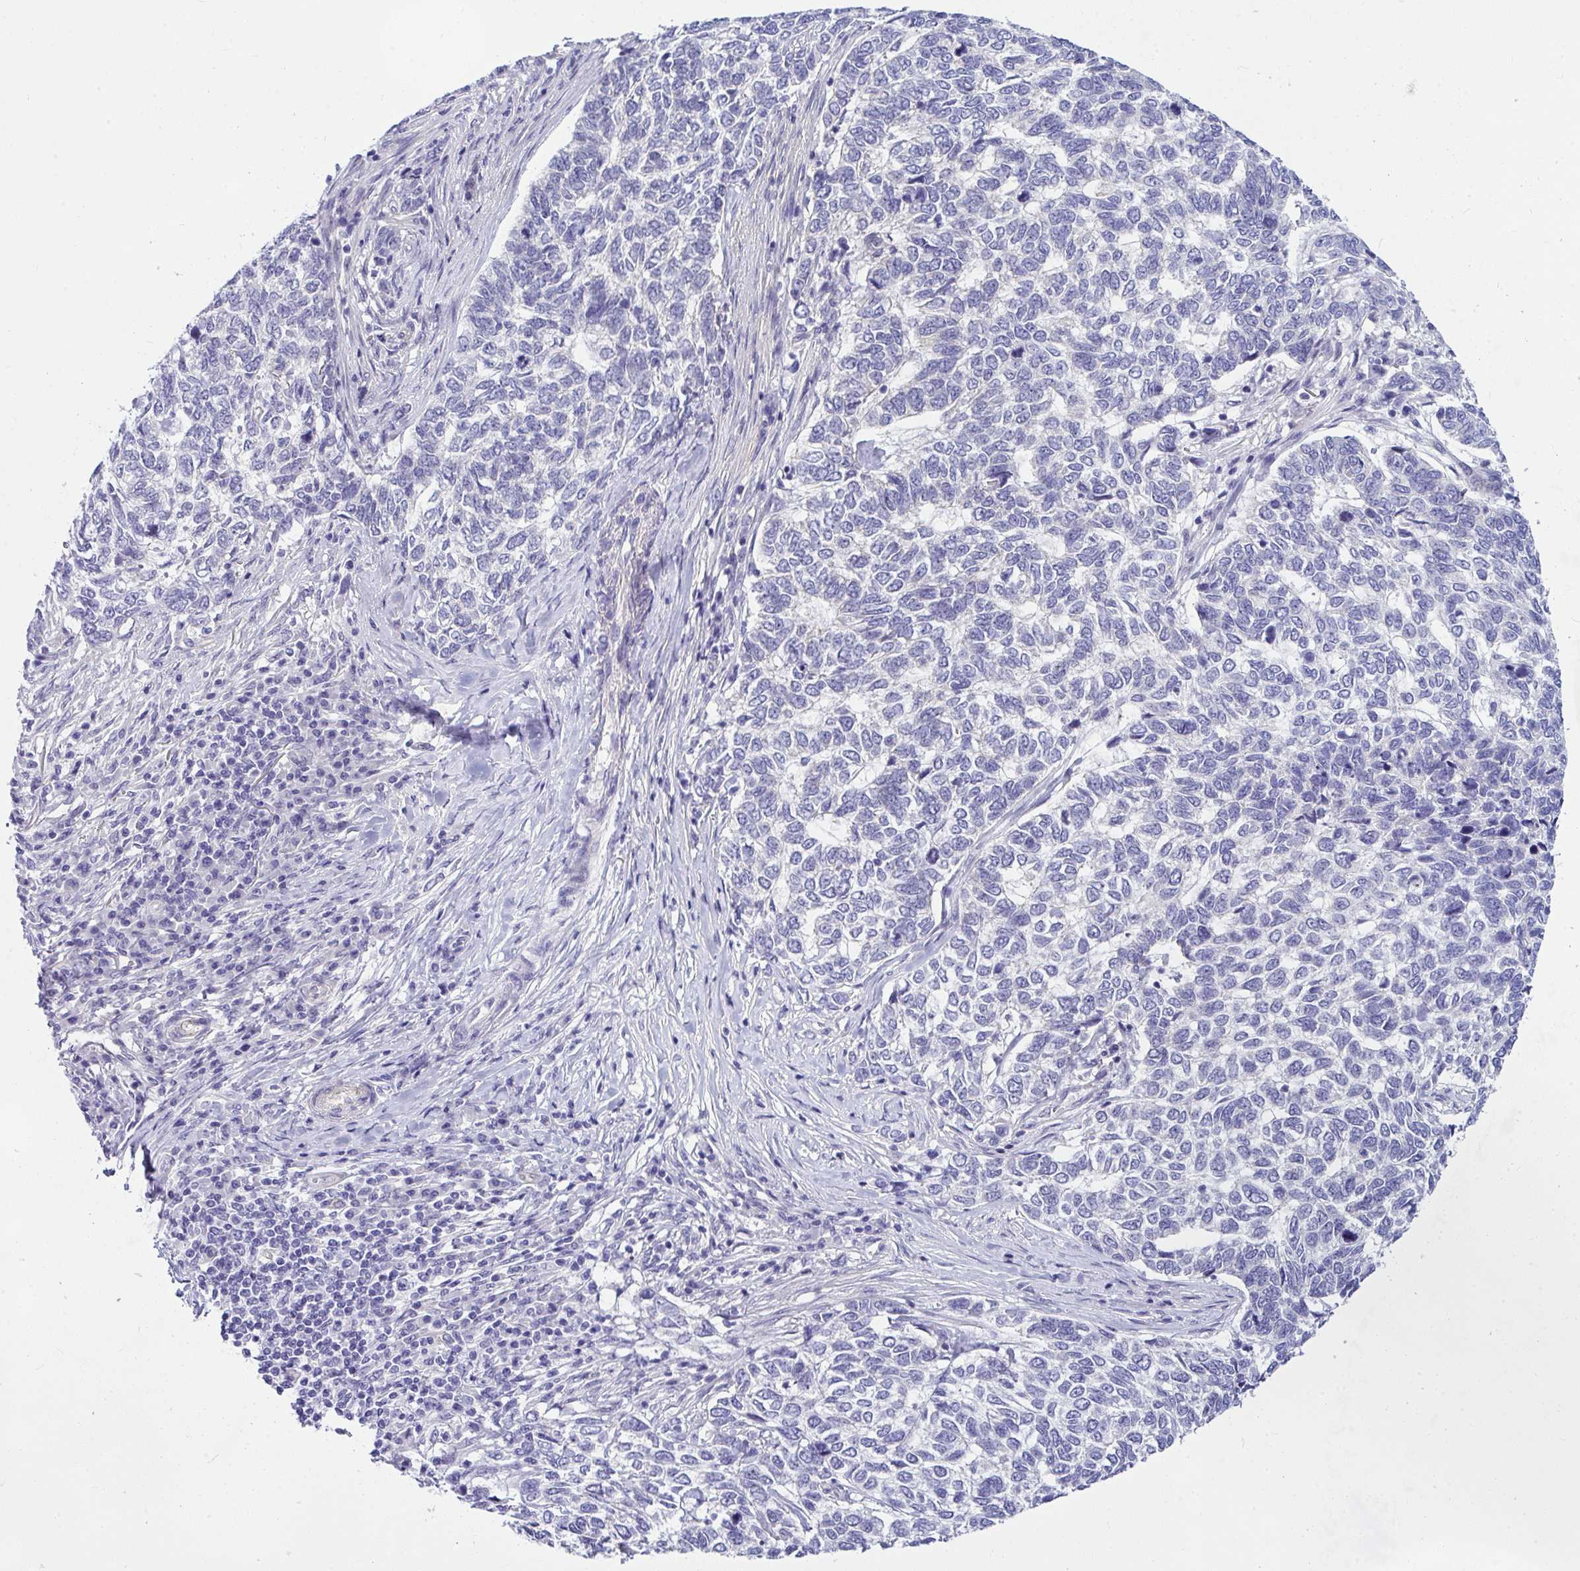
{"staining": {"intensity": "negative", "quantity": "none", "location": "none"}, "tissue": "skin cancer", "cell_type": "Tumor cells", "image_type": "cancer", "snomed": [{"axis": "morphology", "description": "Basal cell carcinoma"}, {"axis": "topography", "description": "Skin"}], "caption": "IHC of human skin basal cell carcinoma displays no expression in tumor cells.", "gene": "NFXL1", "patient": {"sex": "female", "age": 65}}